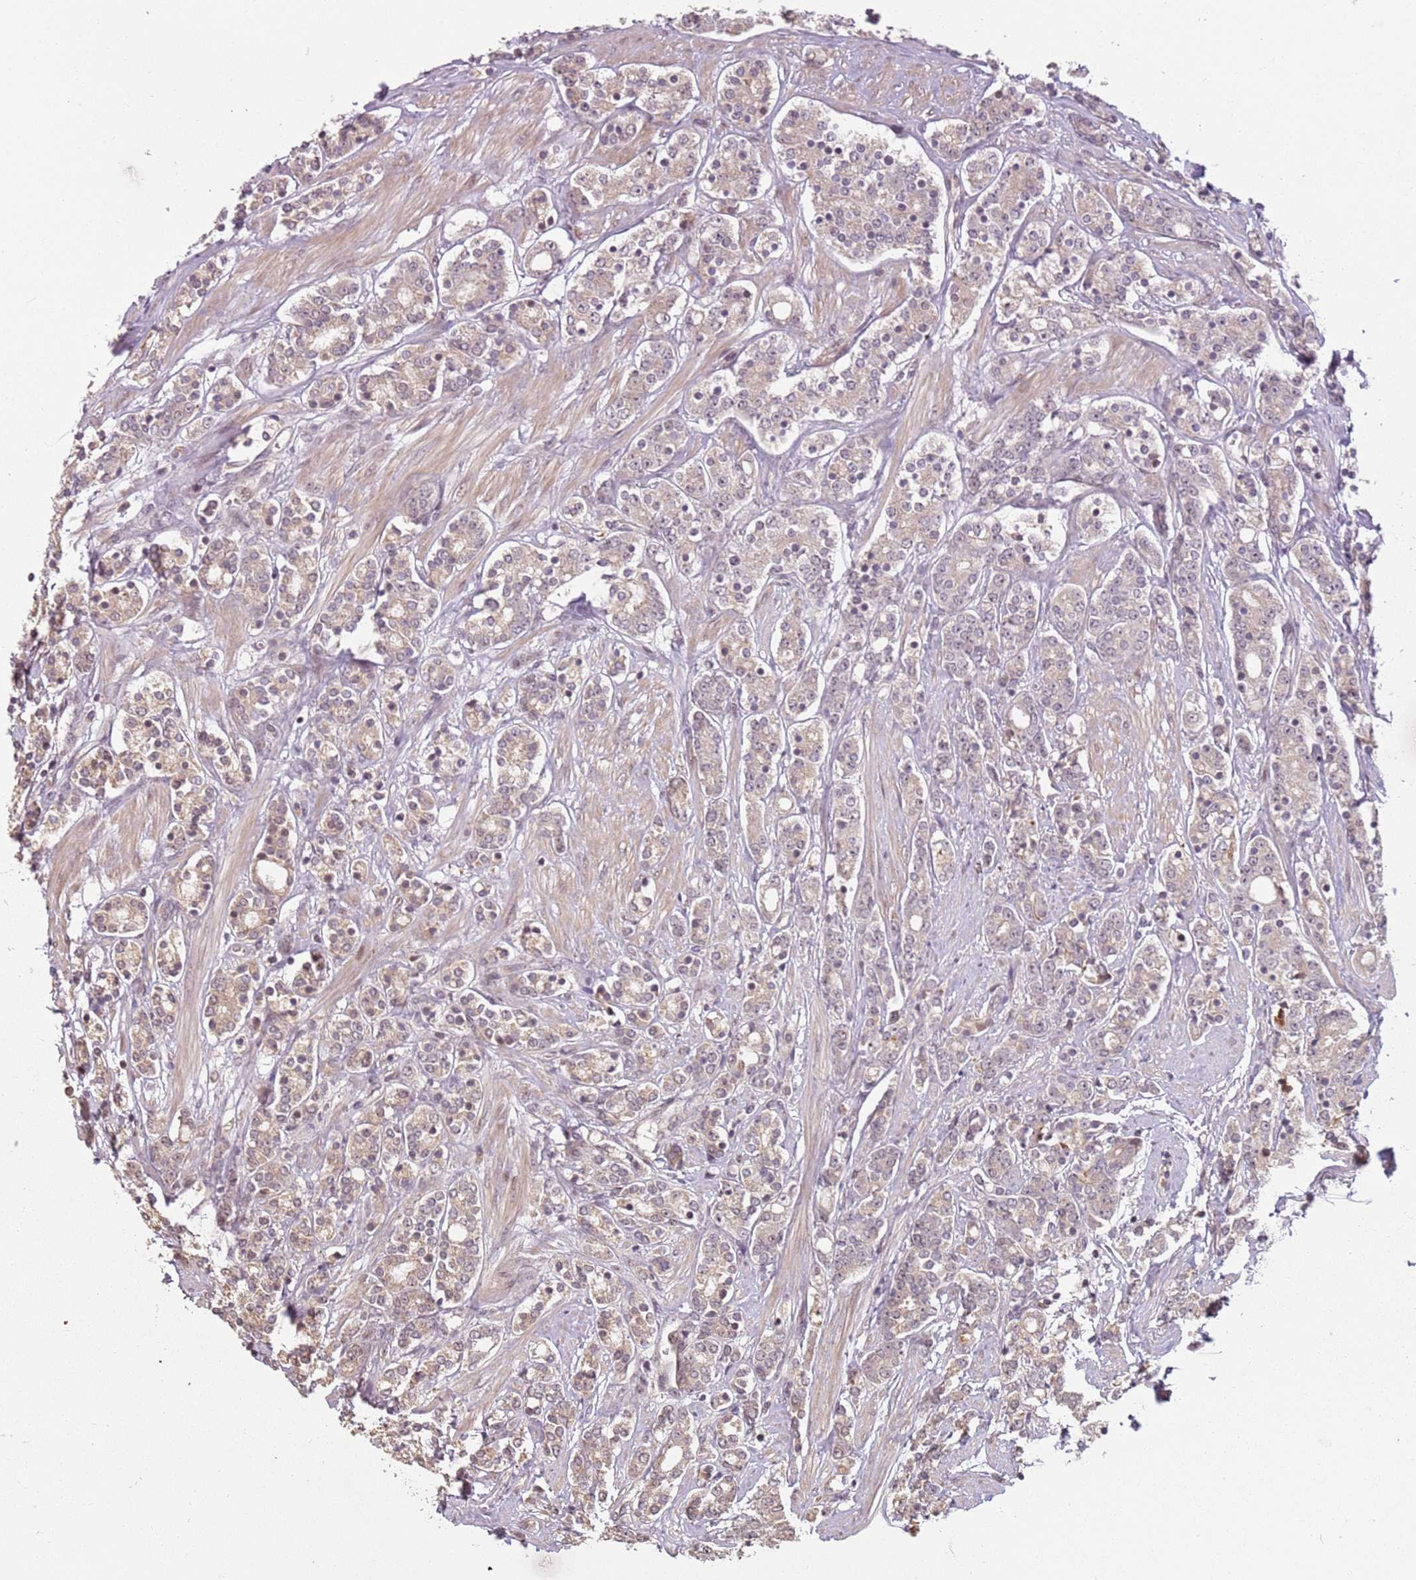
{"staining": {"intensity": "weak", "quantity": "25%-75%", "location": "cytoplasmic/membranous,nuclear"}, "tissue": "prostate cancer", "cell_type": "Tumor cells", "image_type": "cancer", "snomed": [{"axis": "morphology", "description": "Adenocarcinoma, High grade"}, {"axis": "topography", "description": "Prostate"}], "caption": "The photomicrograph displays a brown stain indicating the presence of a protein in the cytoplasmic/membranous and nuclear of tumor cells in prostate cancer (high-grade adenocarcinoma).", "gene": "CHURC1", "patient": {"sex": "male", "age": 62}}